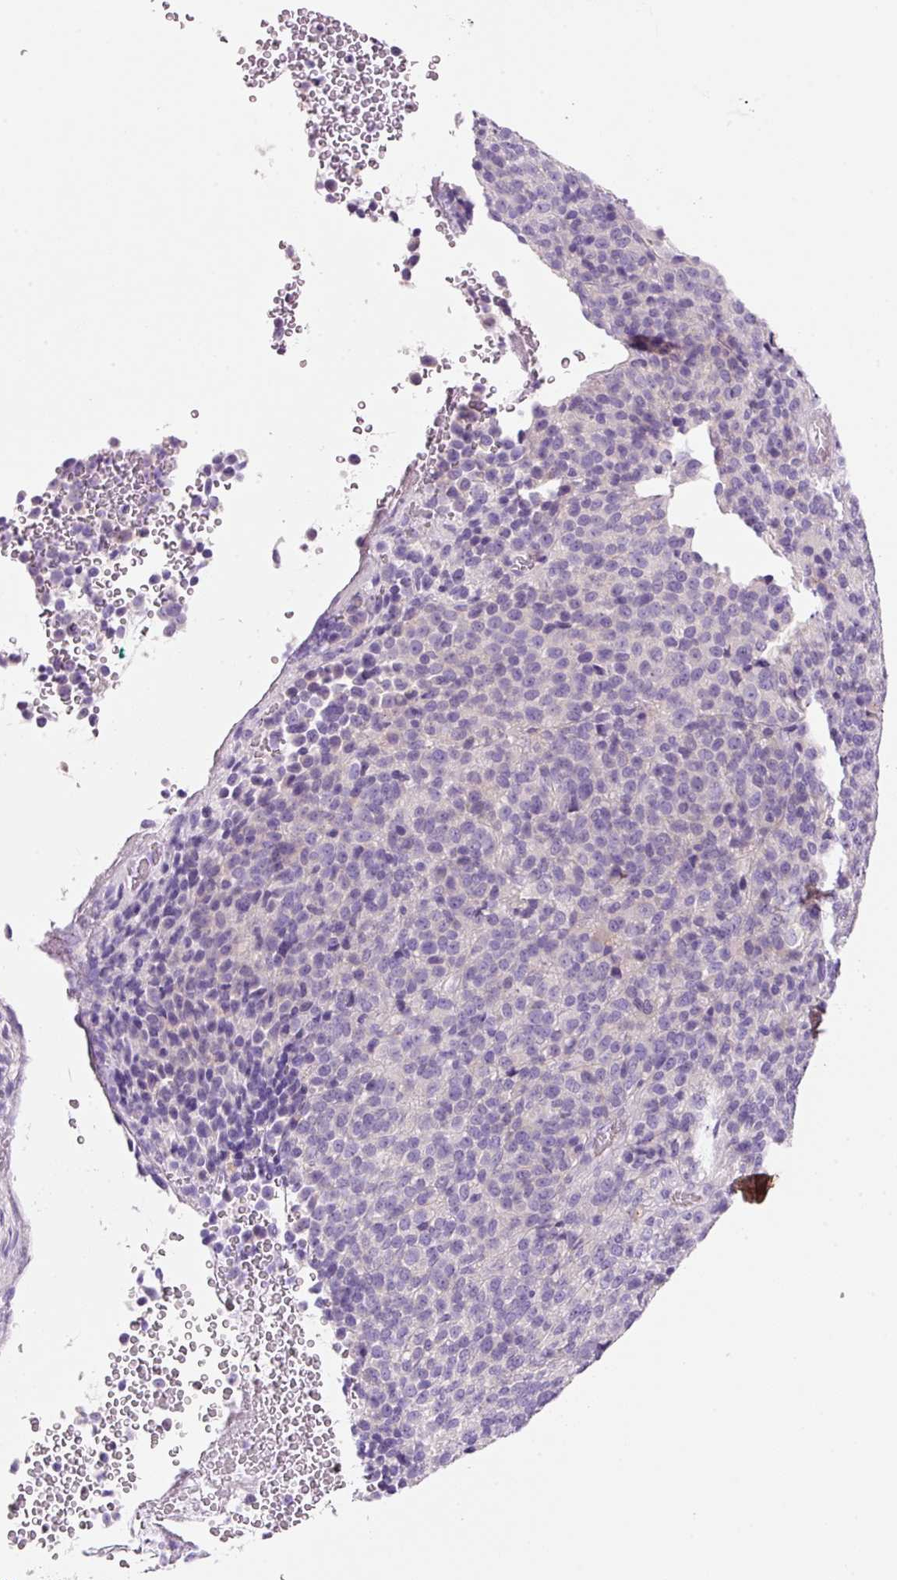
{"staining": {"intensity": "negative", "quantity": "none", "location": "none"}, "tissue": "melanoma", "cell_type": "Tumor cells", "image_type": "cancer", "snomed": [{"axis": "morphology", "description": "Malignant melanoma, Metastatic site"}, {"axis": "topography", "description": "Brain"}], "caption": "A photomicrograph of human malignant melanoma (metastatic site) is negative for staining in tumor cells. (Stains: DAB (3,3'-diaminobenzidine) immunohistochemistry with hematoxylin counter stain, Microscopy: brightfield microscopy at high magnification).", "gene": "SOS2", "patient": {"sex": "female", "age": 56}}